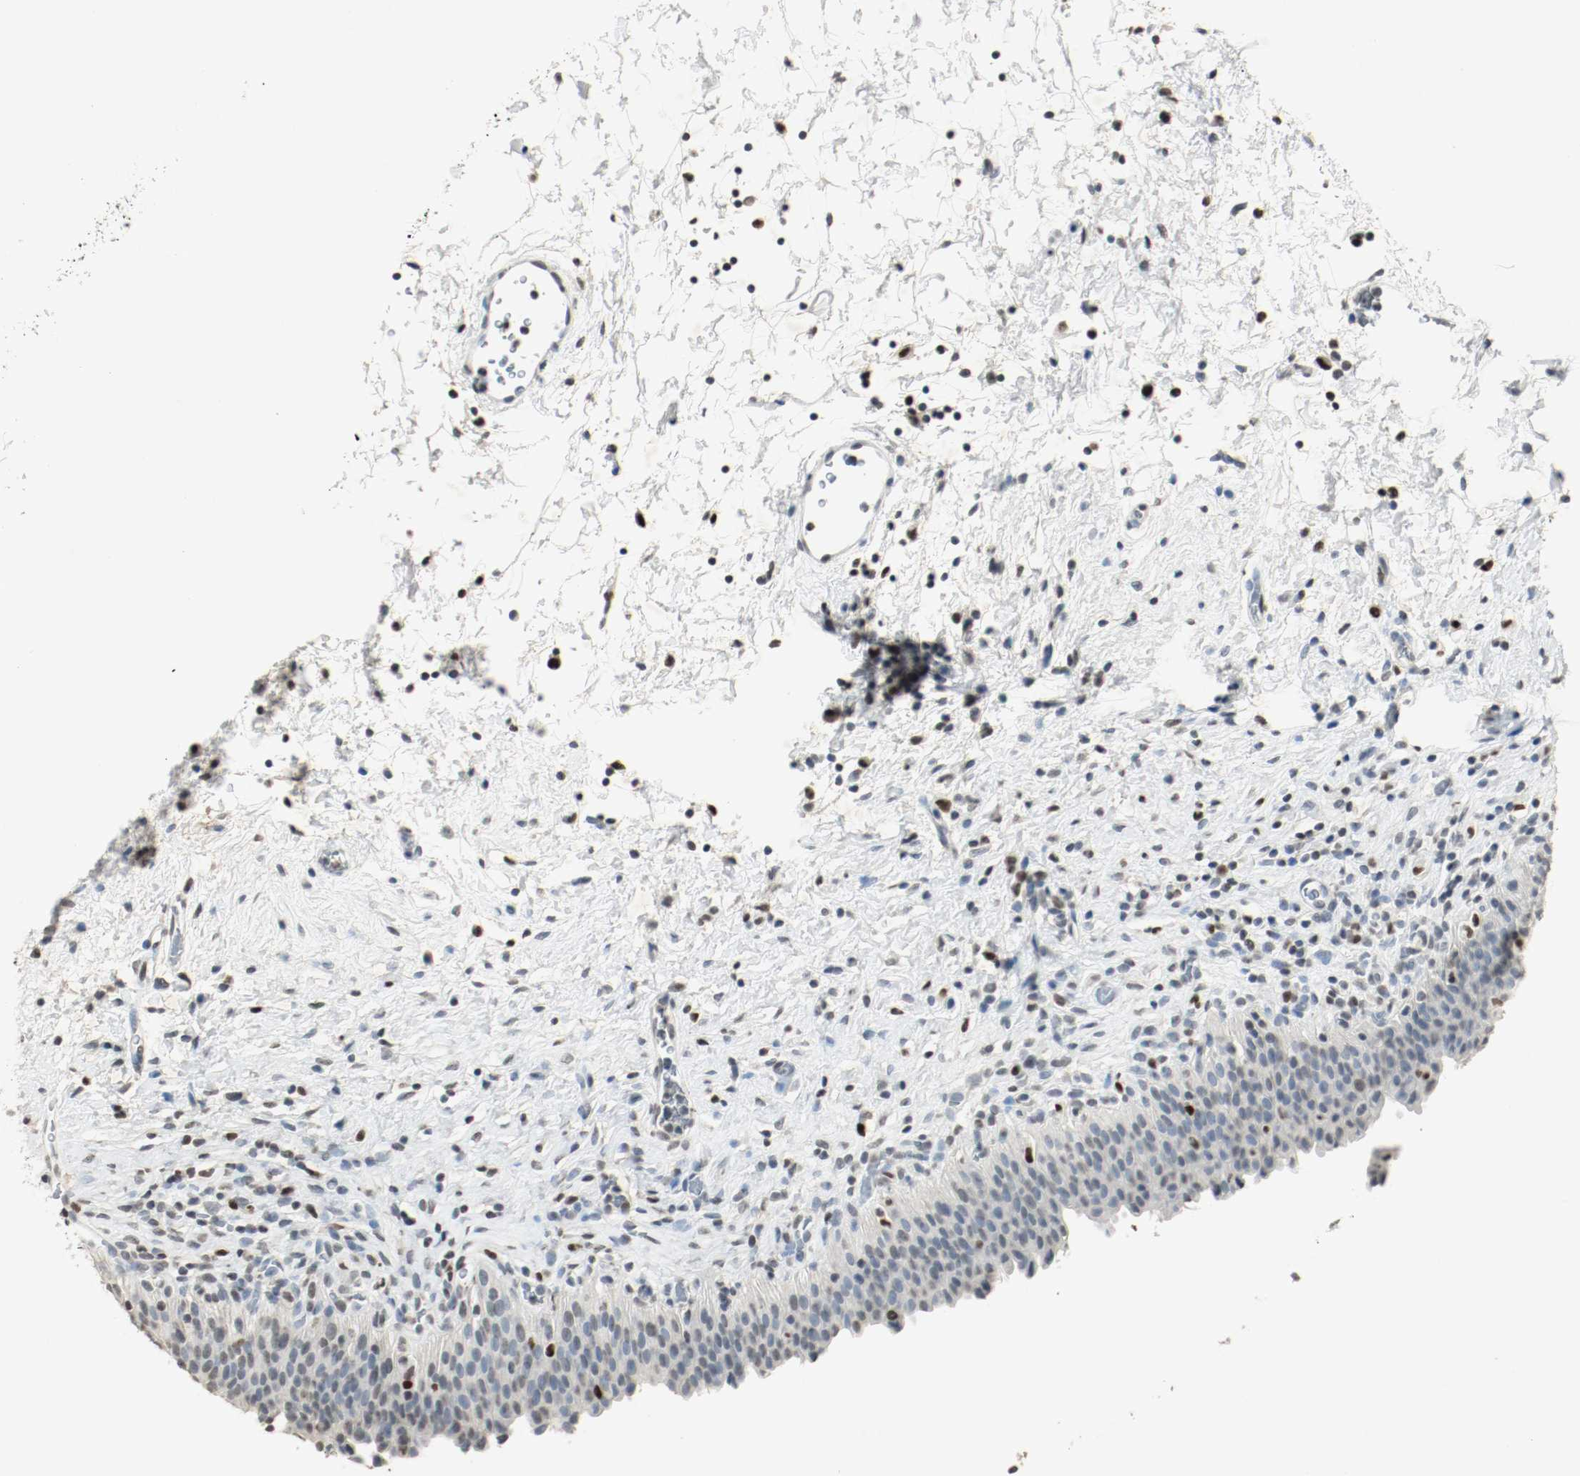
{"staining": {"intensity": "weak", "quantity": "25%-75%", "location": "nuclear"}, "tissue": "urinary bladder", "cell_type": "Urothelial cells", "image_type": "normal", "snomed": [{"axis": "morphology", "description": "Normal tissue, NOS"}, {"axis": "topography", "description": "Urinary bladder"}], "caption": "Urinary bladder stained for a protein shows weak nuclear positivity in urothelial cells.", "gene": "DNMT1", "patient": {"sex": "male", "age": 51}}